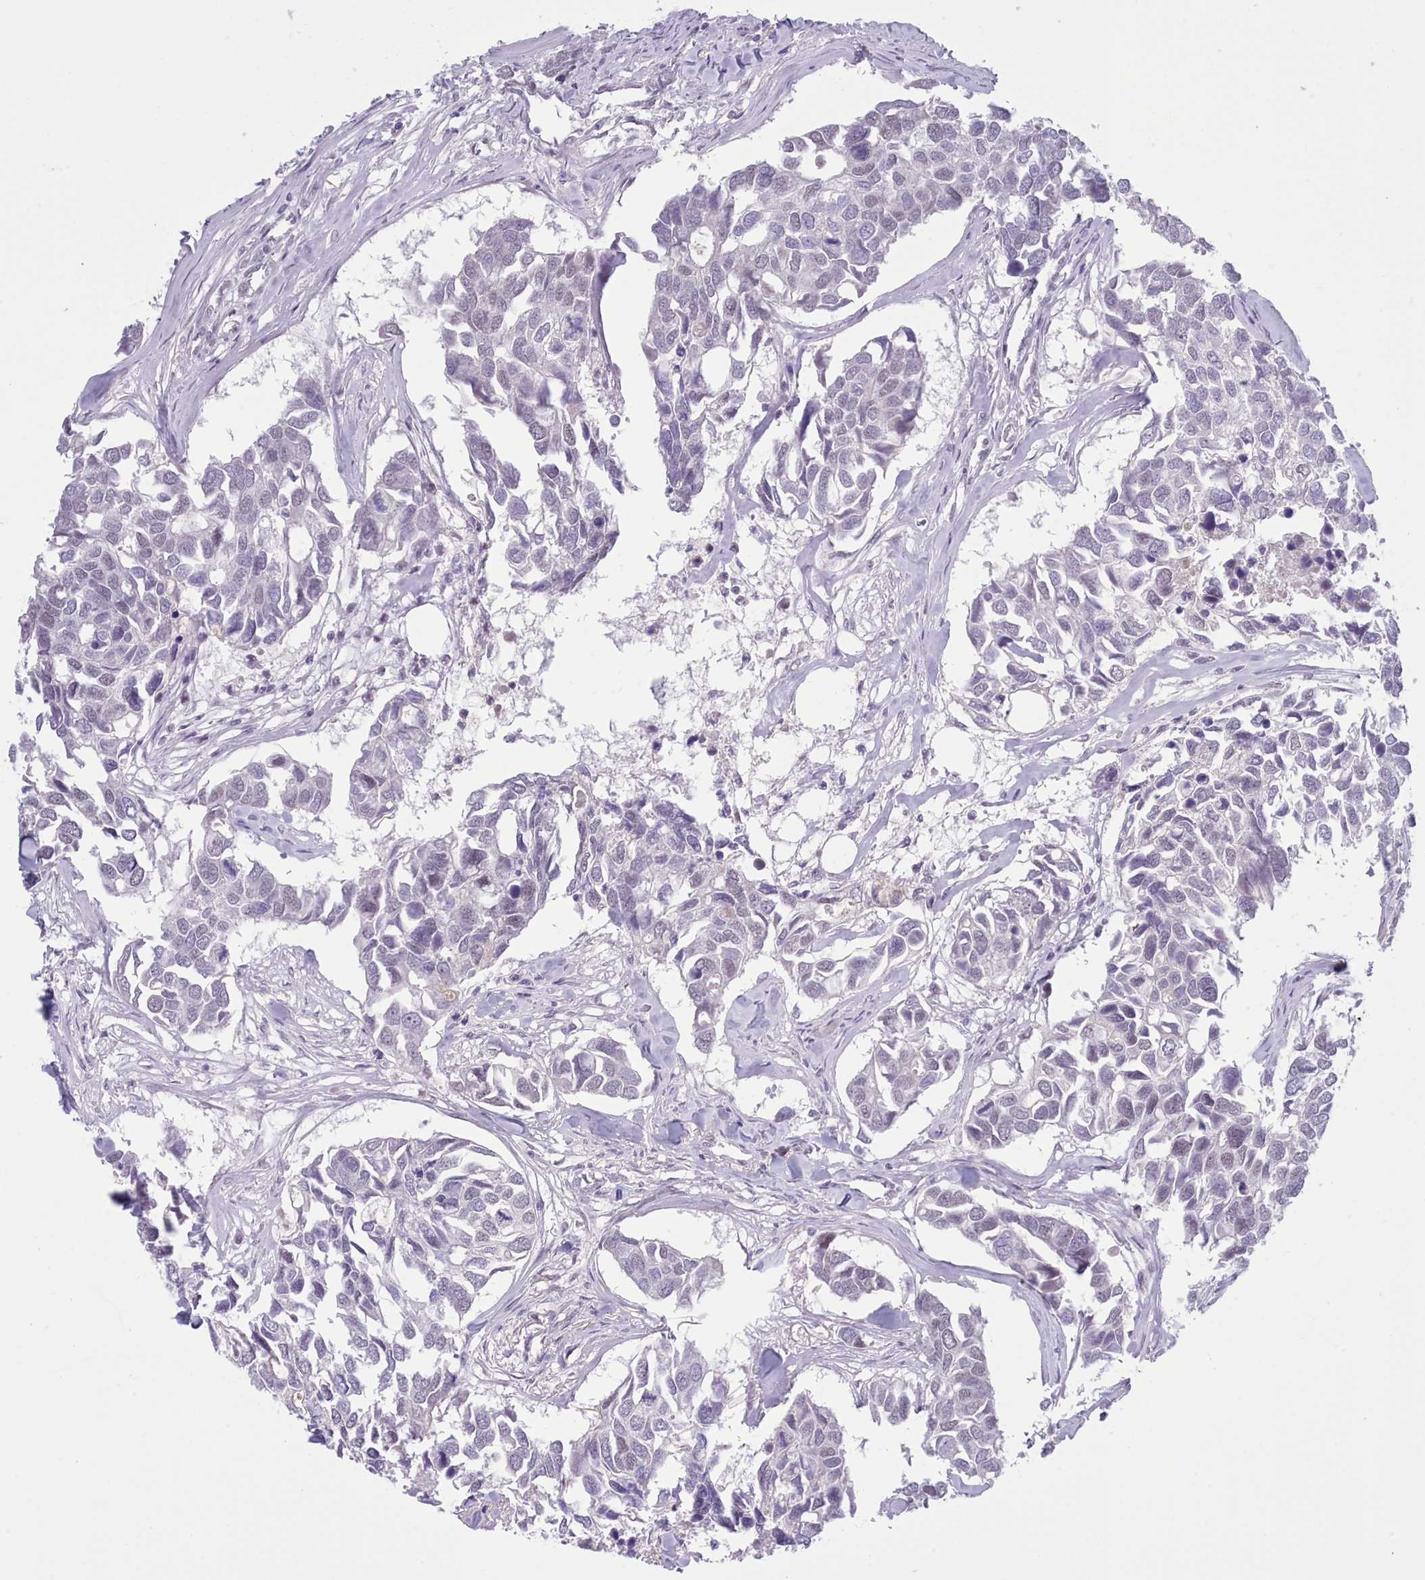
{"staining": {"intensity": "negative", "quantity": "none", "location": "none"}, "tissue": "breast cancer", "cell_type": "Tumor cells", "image_type": "cancer", "snomed": [{"axis": "morphology", "description": "Duct carcinoma"}, {"axis": "topography", "description": "Breast"}], "caption": "IHC of breast cancer (intraductal carcinoma) demonstrates no staining in tumor cells.", "gene": "RFX1", "patient": {"sex": "female", "age": 83}}